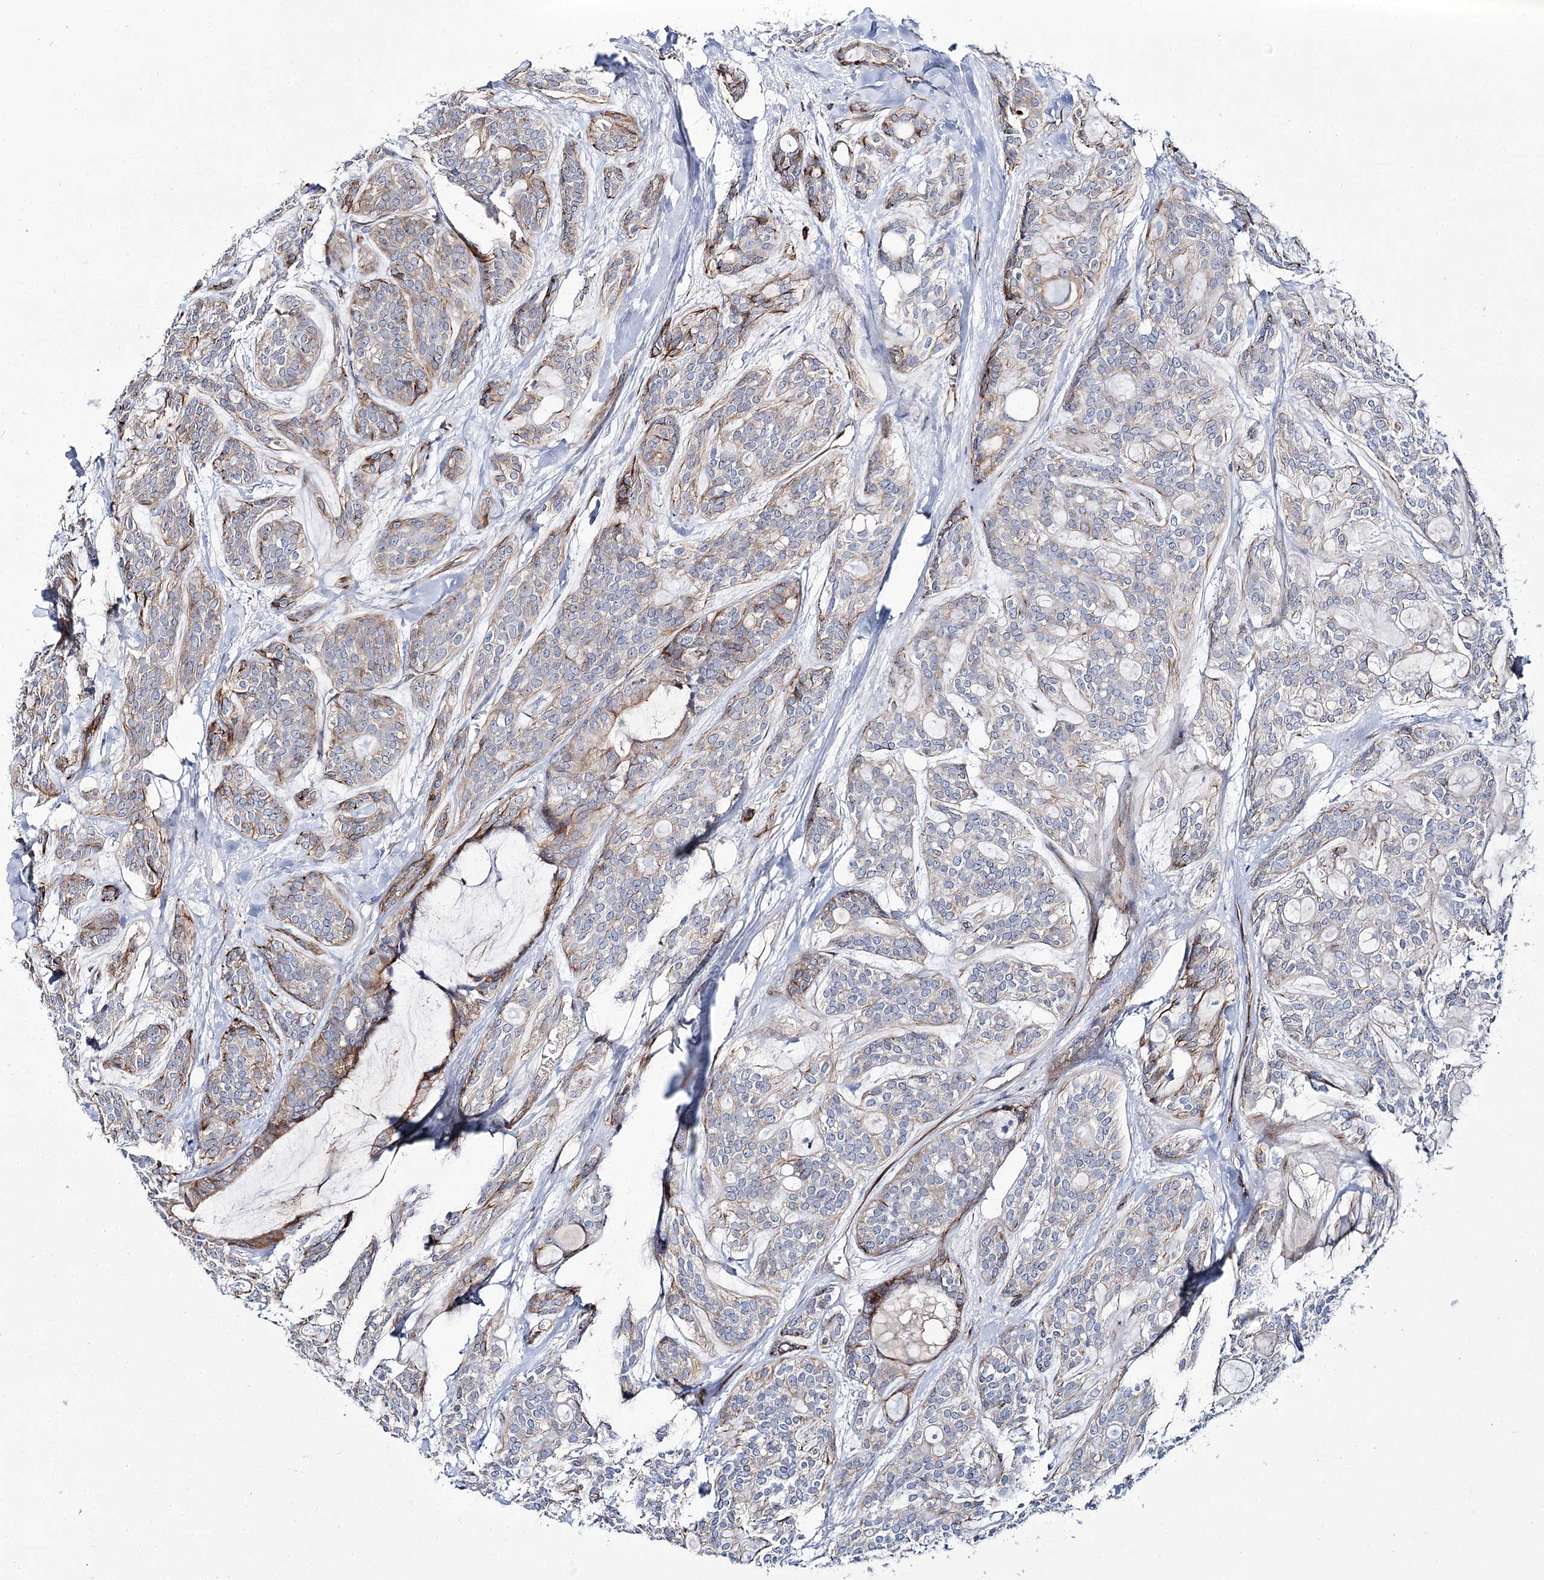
{"staining": {"intensity": "moderate", "quantity": "<25%", "location": "cytoplasmic/membranous"}, "tissue": "head and neck cancer", "cell_type": "Tumor cells", "image_type": "cancer", "snomed": [{"axis": "morphology", "description": "Adenocarcinoma, NOS"}, {"axis": "topography", "description": "Head-Neck"}], "caption": "A high-resolution image shows immunohistochemistry (IHC) staining of adenocarcinoma (head and neck), which shows moderate cytoplasmic/membranous staining in approximately <25% of tumor cells. (DAB (3,3'-diaminobenzidine) = brown stain, brightfield microscopy at high magnification).", "gene": "ARHGAP32", "patient": {"sex": "male", "age": 66}}